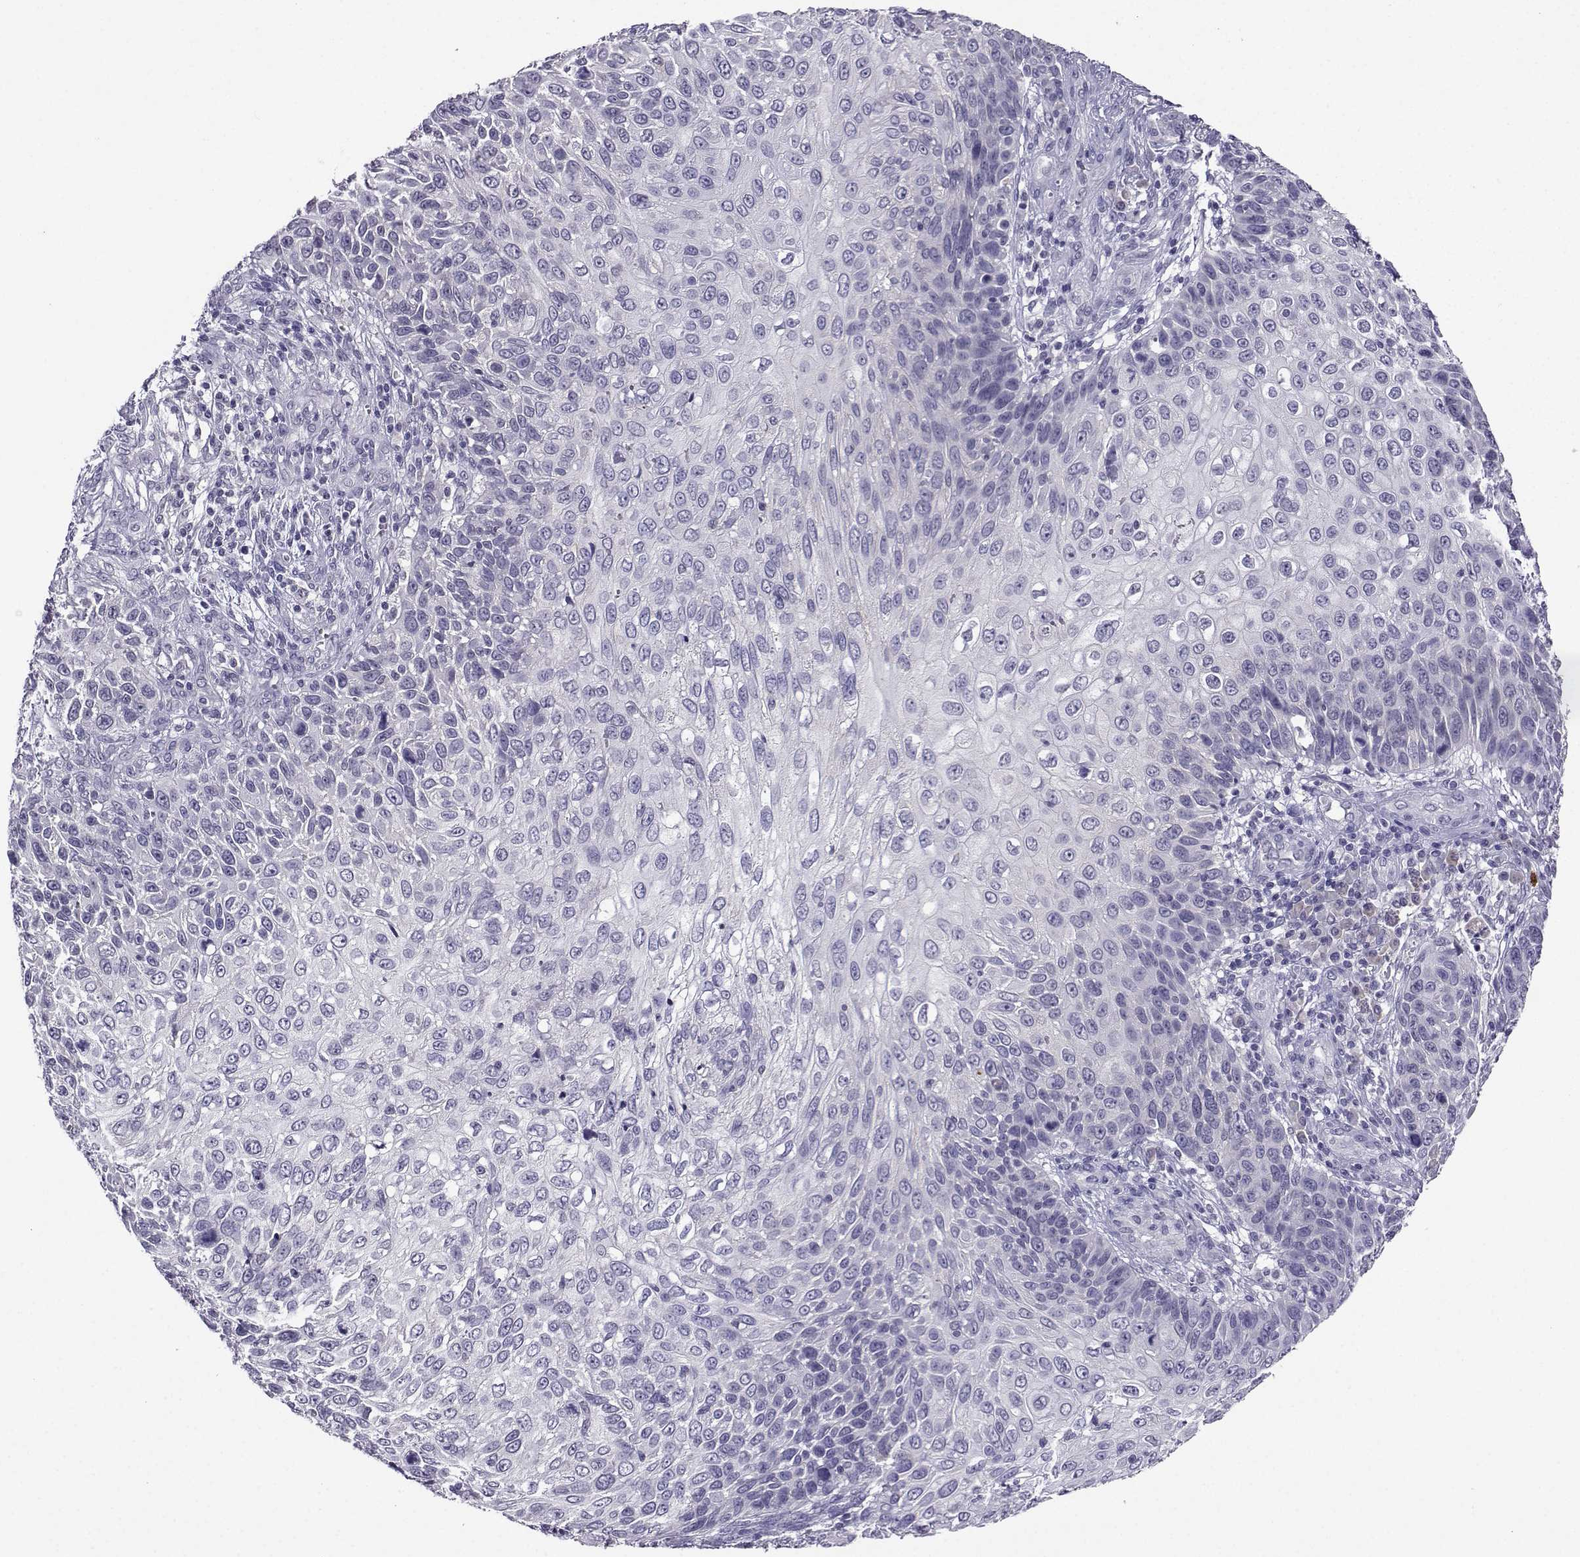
{"staining": {"intensity": "negative", "quantity": "none", "location": "none"}, "tissue": "skin cancer", "cell_type": "Tumor cells", "image_type": "cancer", "snomed": [{"axis": "morphology", "description": "Squamous cell carcinoma, NOS"}, {"axis": "topography", "description": "Skin"}], "caption": "The IHC image has no significant expression in tumor cells of skin cancer (squamous cell carcinoma) tissue. (DAB immunohistochemistry (IHC) with hematoxylin counter stain).", "gene": "LRFN2", "patient": {"sex": "male", "age": 92}}